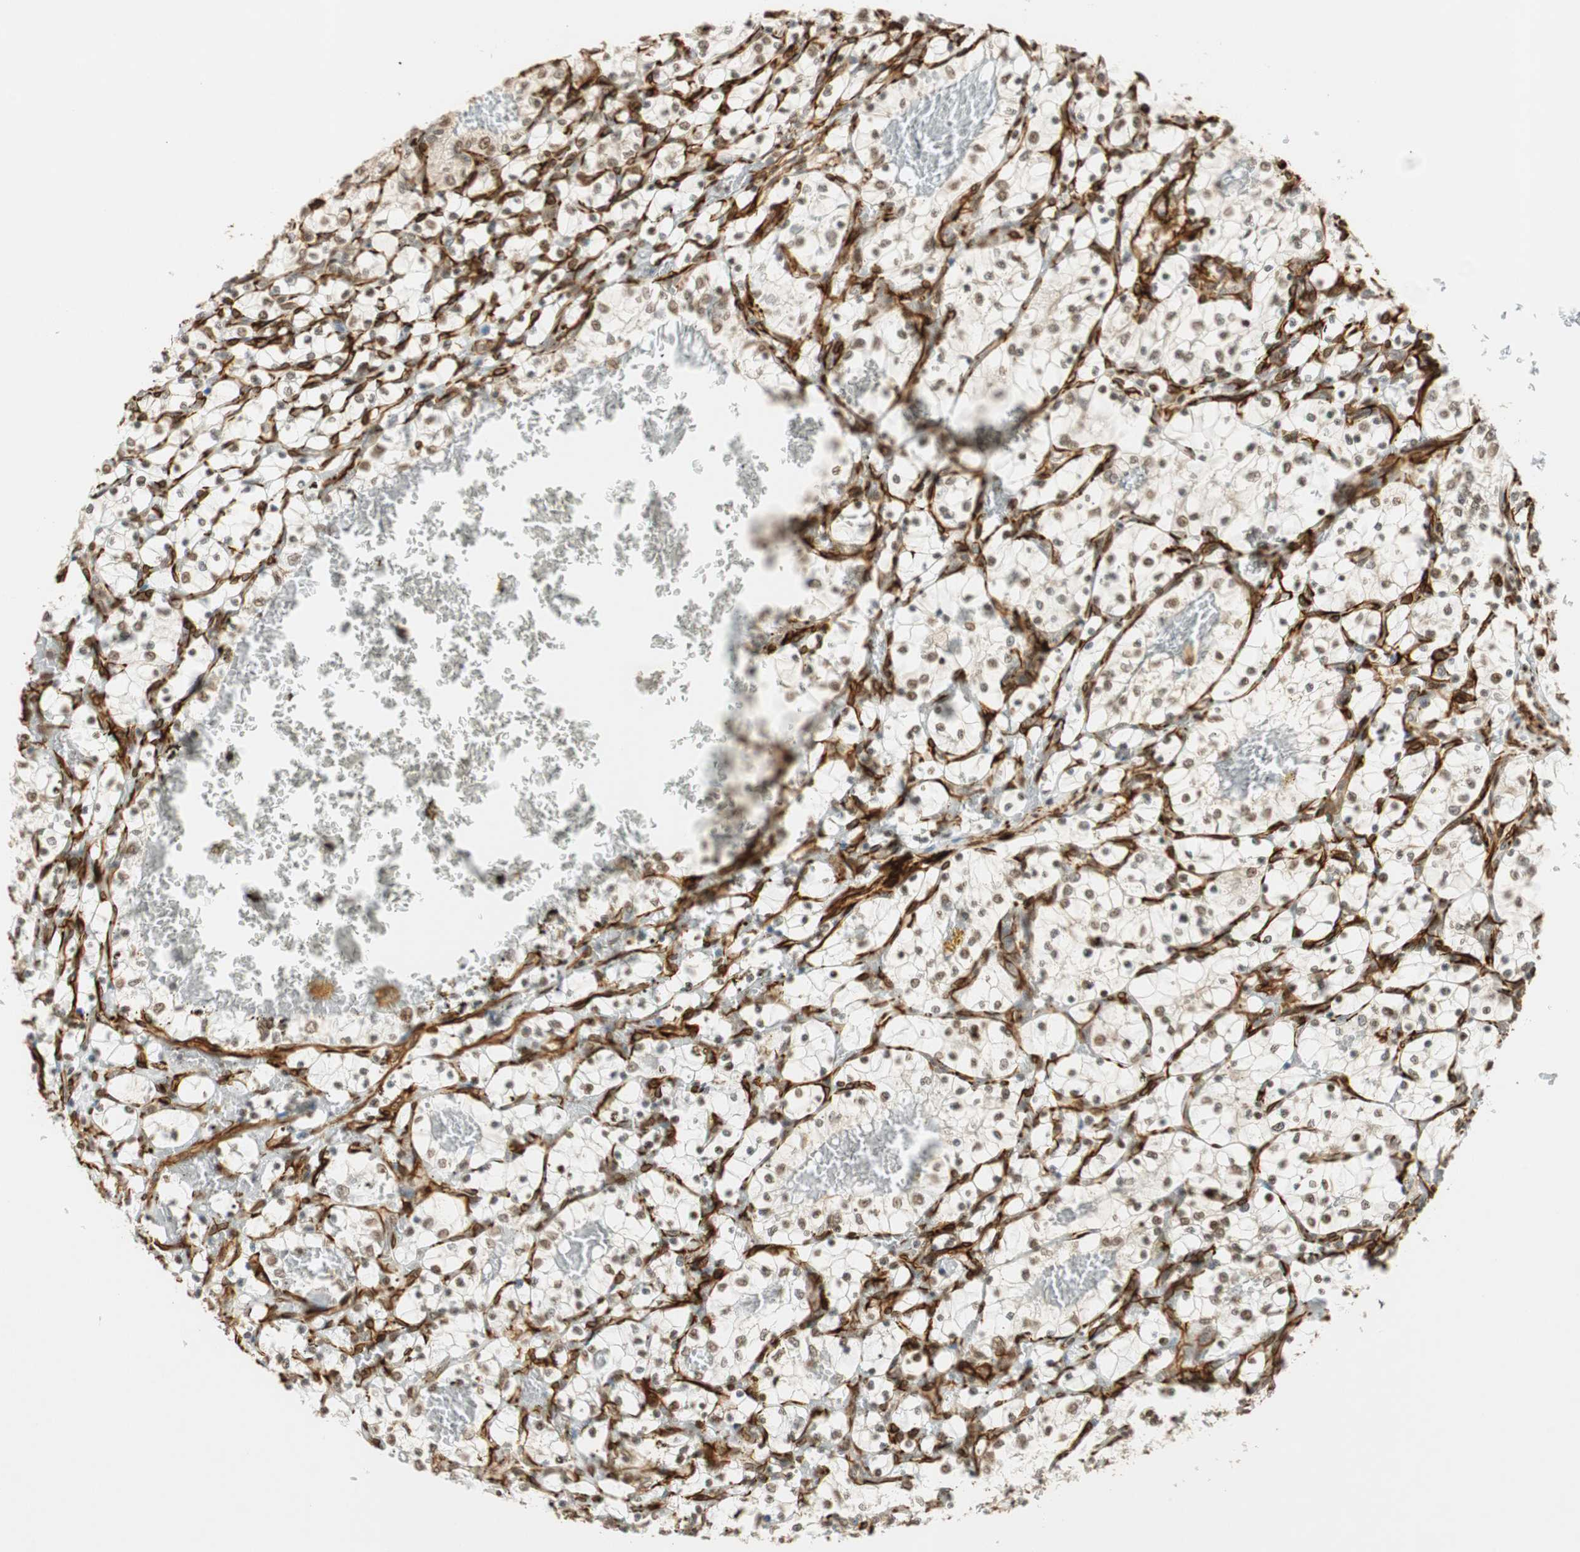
{"staining": {"intensity": "negative", "quantity": "none", "location": "none"}, "tissue": "renal cancer", "cell_type": "Tumor cells", "image_type": "cancer", "snomed": [{"axis": "morphology", "description": "Adenocarcinoma, NOS"}, {"axis": "topography", "description": "Kidney"}], "caption": "Tumor cells are negative for protein expression in human renal cancer (adenocarcinoma).", "gene": "NES", "patient": {"sex": "female", "age": 69}}